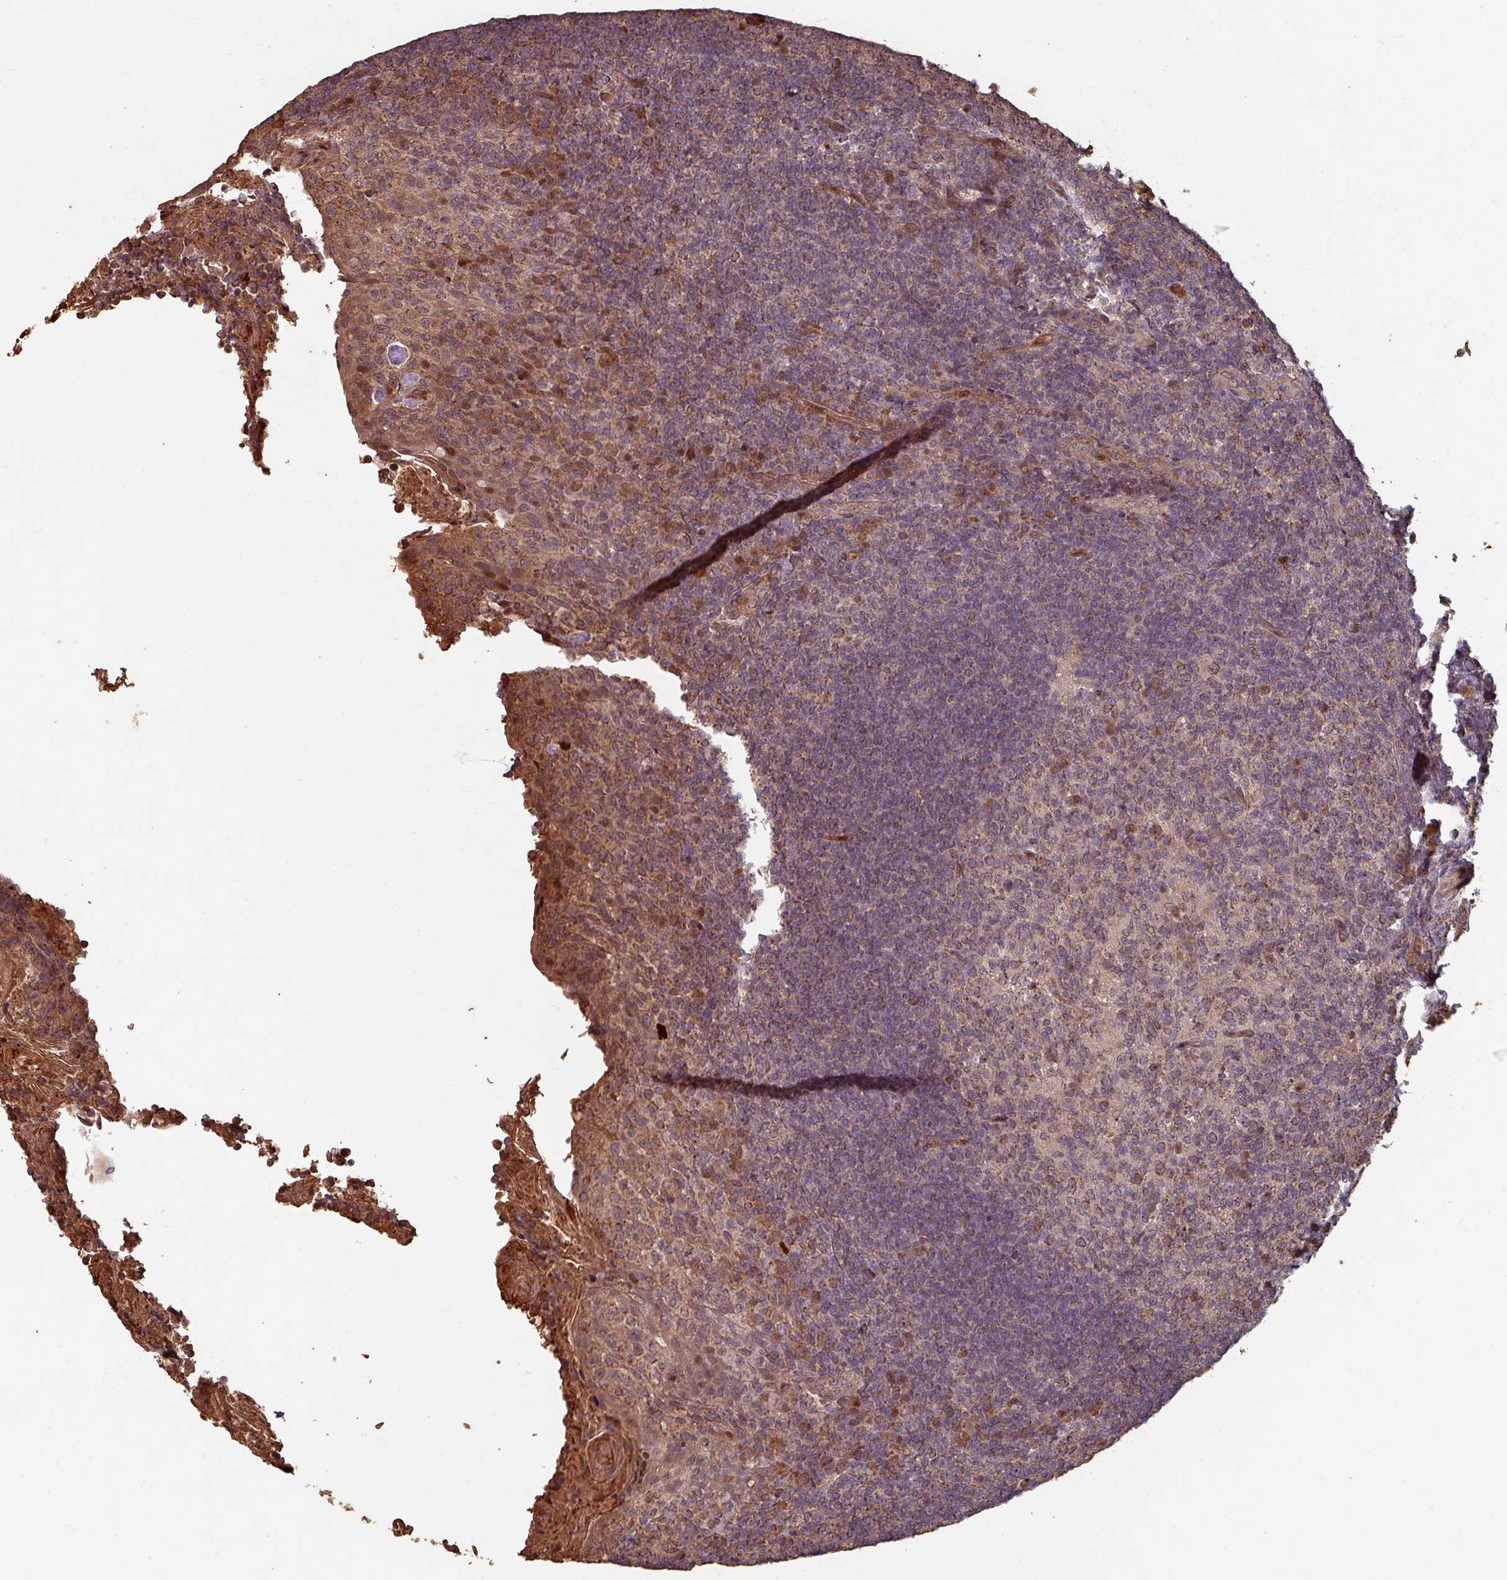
{"staining": {"intensity": "moderate", "quantity": "<25%", "location": "cytoplasmic/membranous,nuclear"}, "tissue": "tonsil", "cell_type": "Germinal center cells", "image_type": "normal", "snomed": [{"axis": "morphology", "description": "Normal tissue, NOS"}, {"axis": "topography", "description": "Tonsil"}], "caption": "This image demonstrates immunohistochemistry staining of normal tonsil, with low moderate cytoplasmic/membranous,nuclear expression in about <25% of germinal center cells.", "gene": "EID1", "patient": {"sex": "female", "age": 10}}